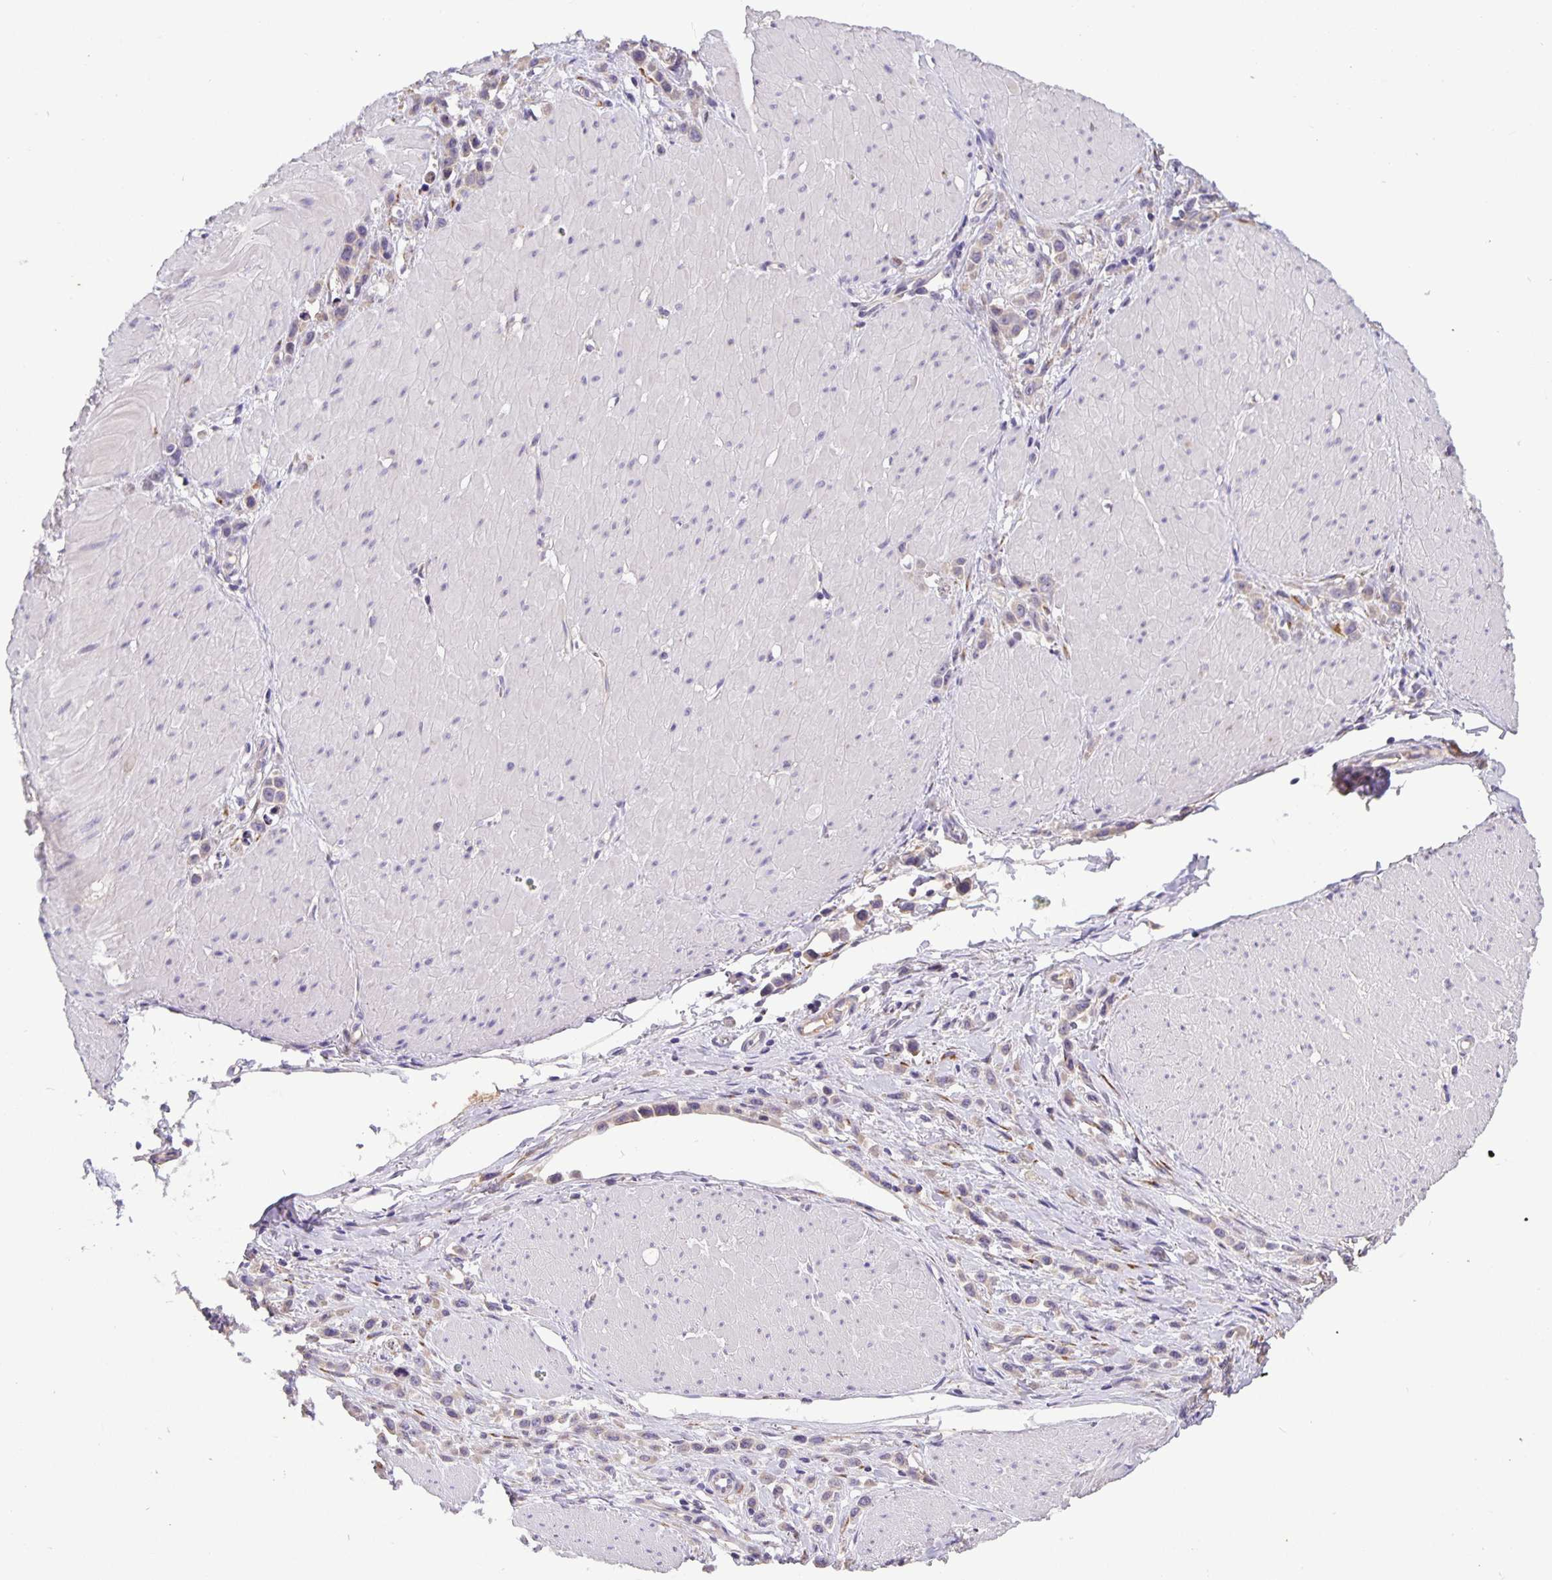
{"staining": {"intensity": "weak", "quantity": "25%-75%", "location": "cytoplasmic/membranous"}, "tissue": "stomach cancer", "cell_type": "Tumor cells", "image_type": "cancer", "snomed": [{"axis": "morphology", "description": "Adenocarcinoma, NOS"}, {"axis": "topography", "description": "Stomach"}], "caption": "Immunohistochemistry (IHC) histopathology image of neoplastic tissue: human adenocarcinoma (stomach) stained using IHC displays low levels of weak protein expression localized specifically in the cytoplasmic/membranous of tumor cells, appearing as a cytoplasmic/membranous brown color.", "gene": "EML6", "patient": {"sex": "male", "age": 47}}